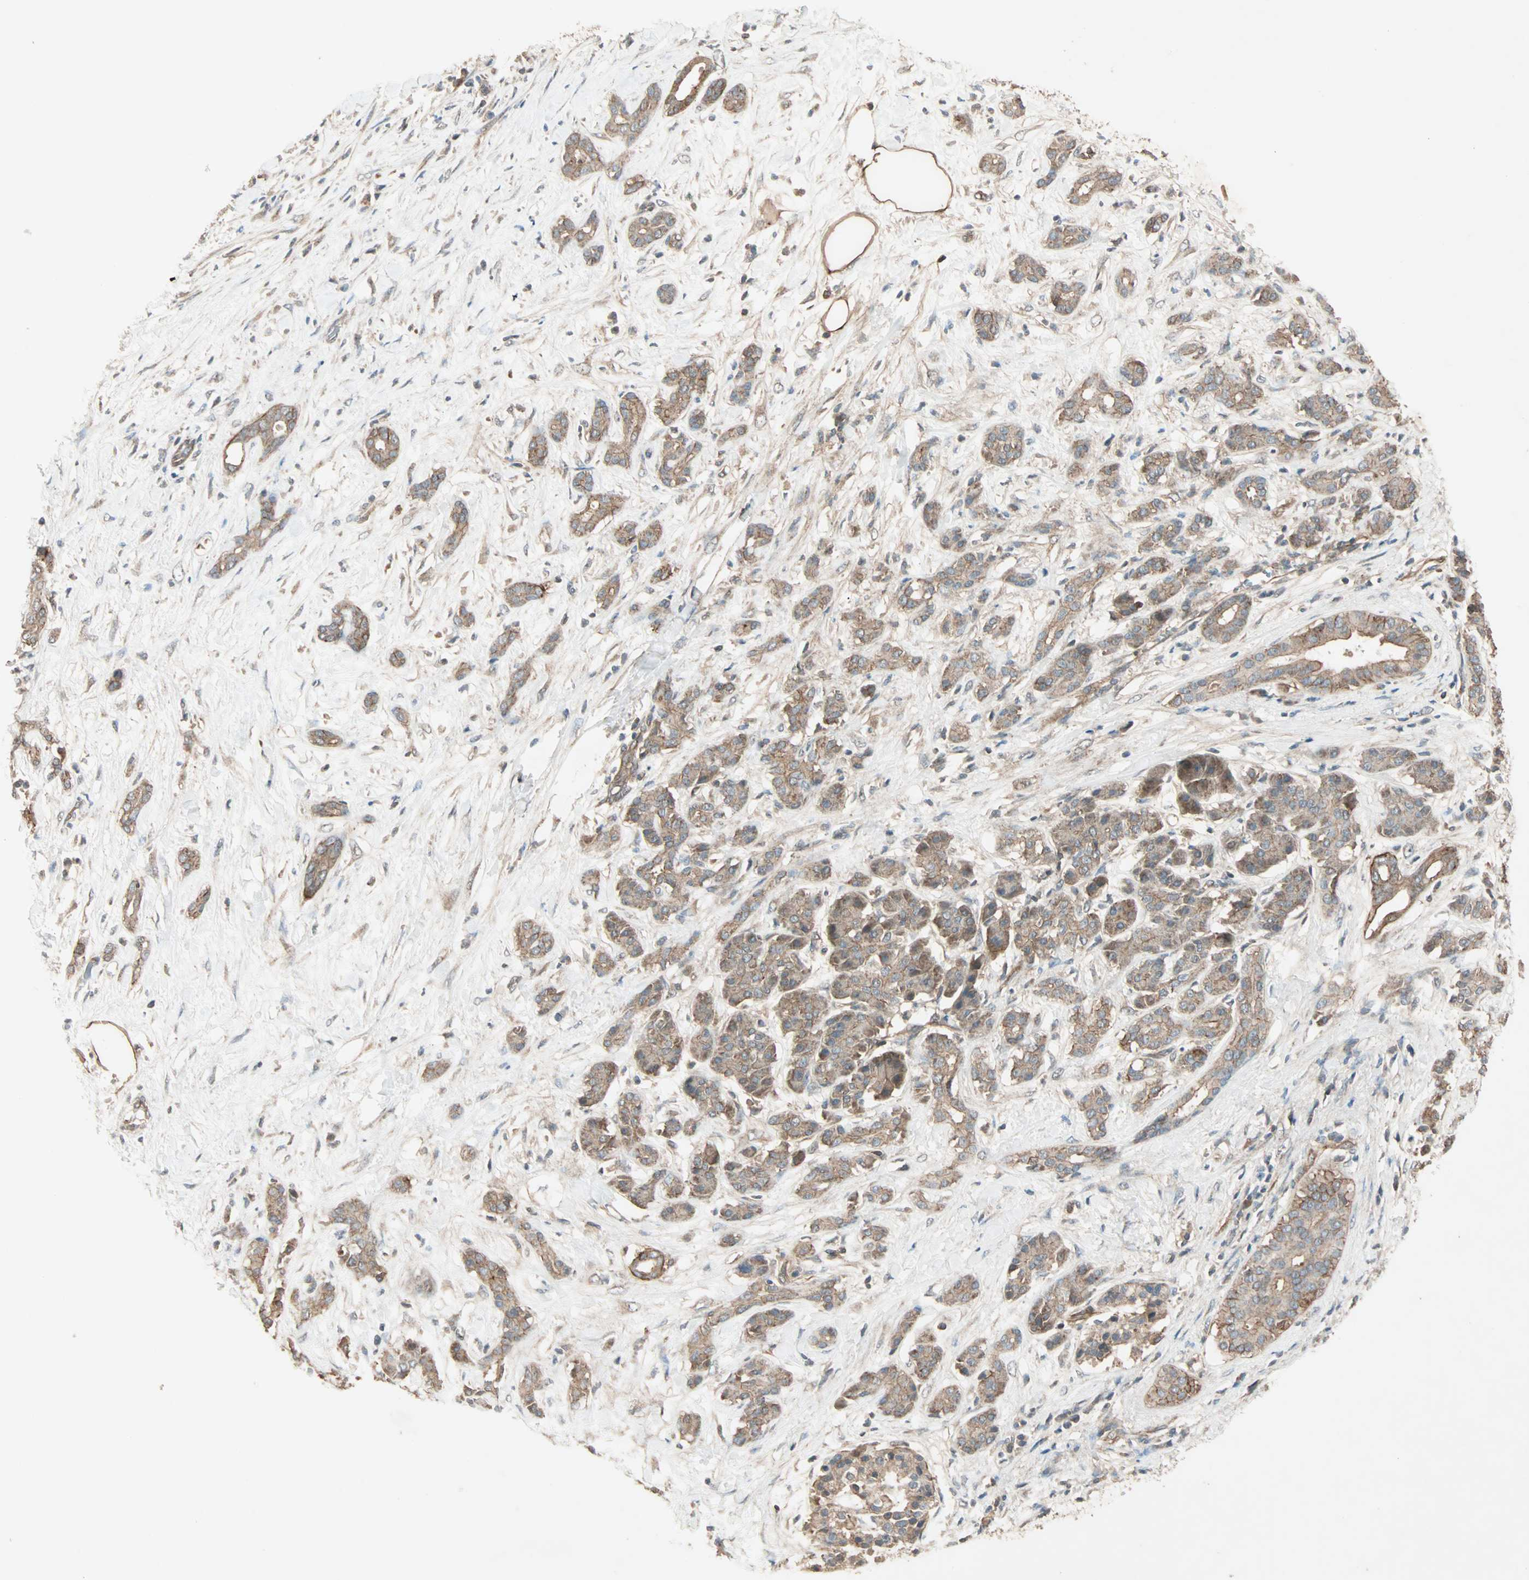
{"staining": {"intensity": "moderate", "quantity": ">75%", "location": "cytoplasmic/membranous"}, "tissue": "pancreatic cancer", "cell_type": "Tumor cells", "image_type": "cancer", "snomed": [{"axis": "morphology", "description": "Adenocarcinoma, NOS"}, {"axis": "topography", "description": "Pancreas"}], "caption": "Pancreatic adenocarcinoma stained with a protein marker displays moderate staining in tumor cells.", "gene": "MAP3K21", "patient": {"sex": "male", "age": 41}}